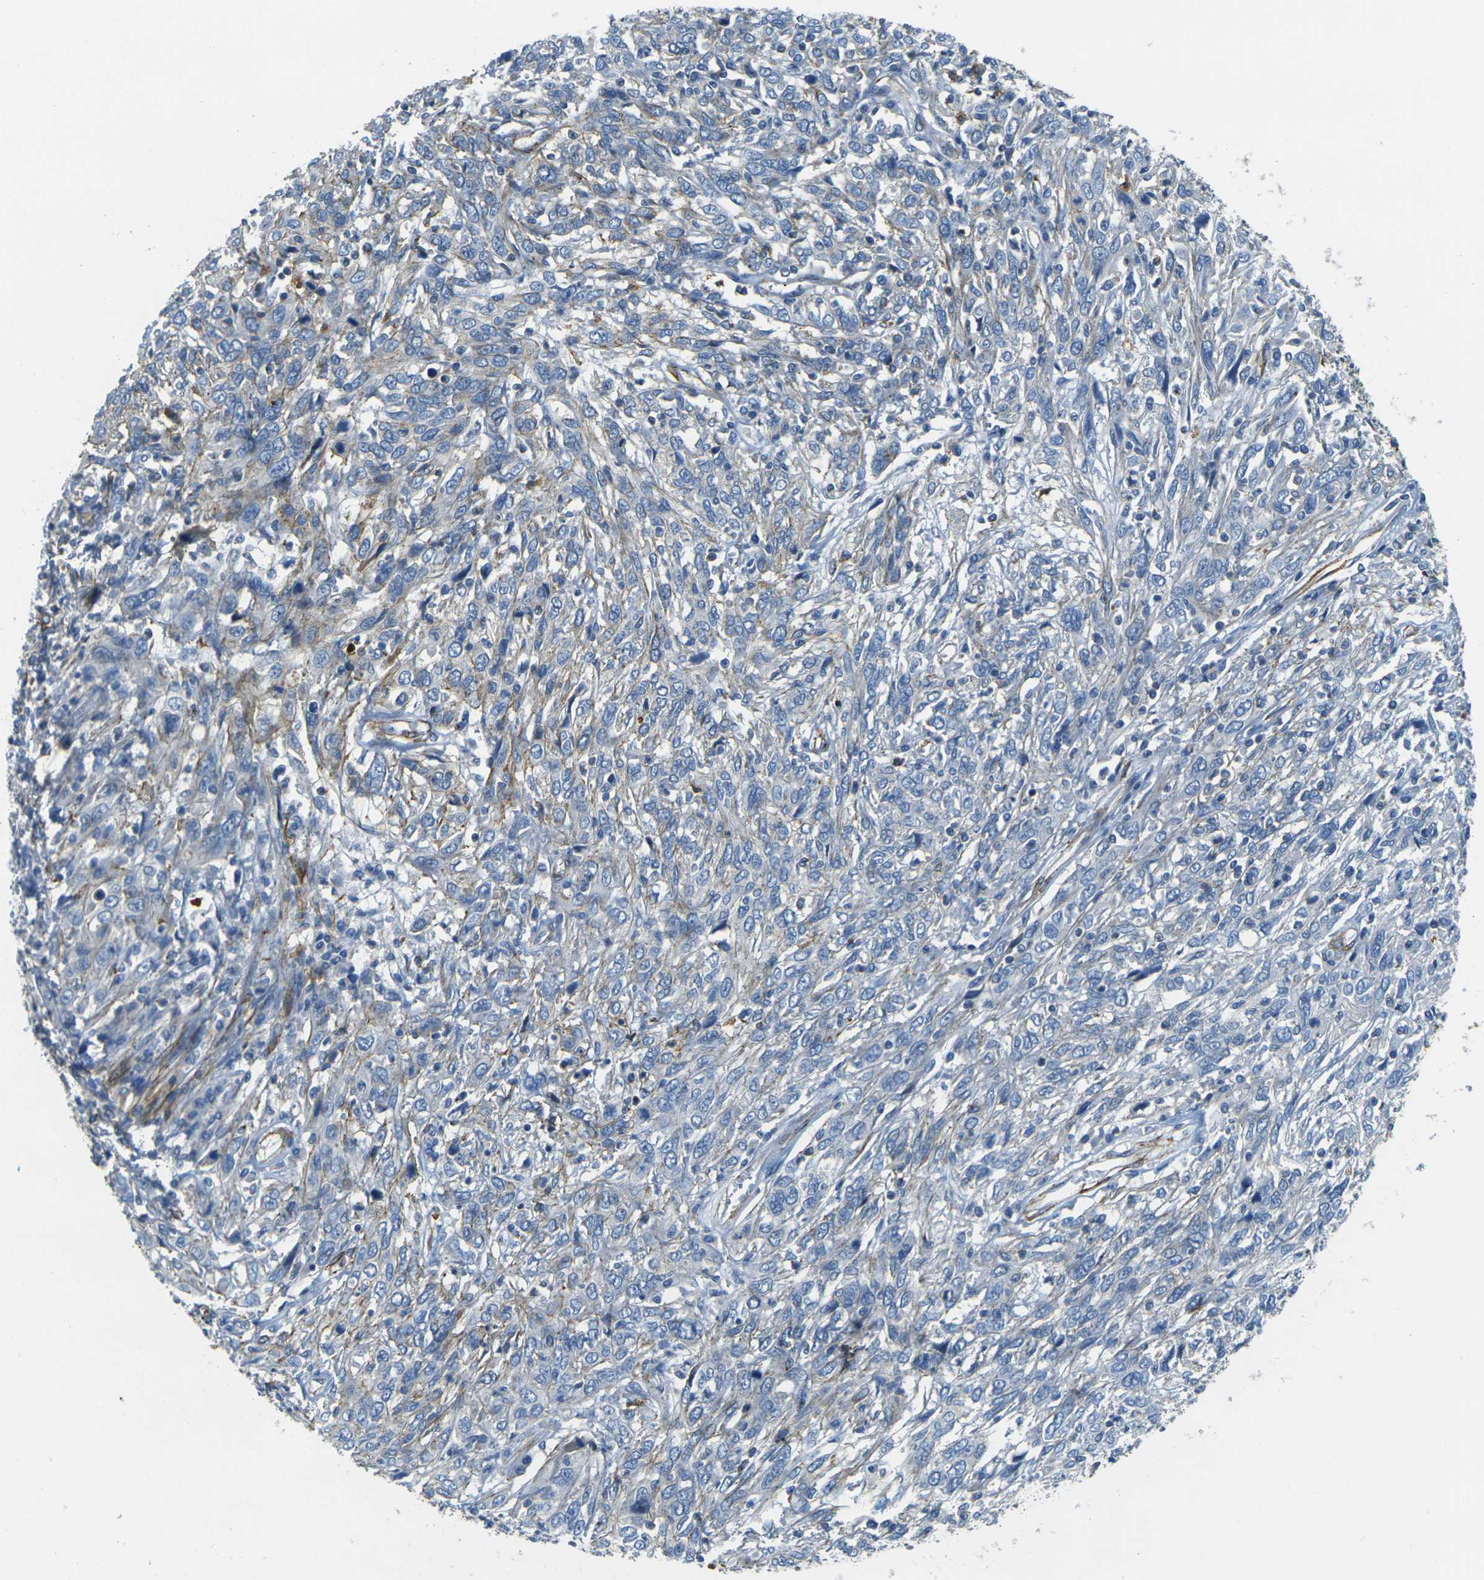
{"staining": {"intensity": "negative", "quantity": "none", "location": "none"}, "tissue": "cervical cancer", "cell_type": "Tumor cells", "image_type": "cancer", "snomed": [{"axis": "morphology", "description": "Squamous cell carcinoma, NOS"}, {"axis": "topography", "description": "Cervix"}], "caption": "Immunohistochemical staining of cervical cancer reveals no significant positivity in tumor cells.", "gene": "EPHA7", "patient": {"sex": "female", "age": 46}}